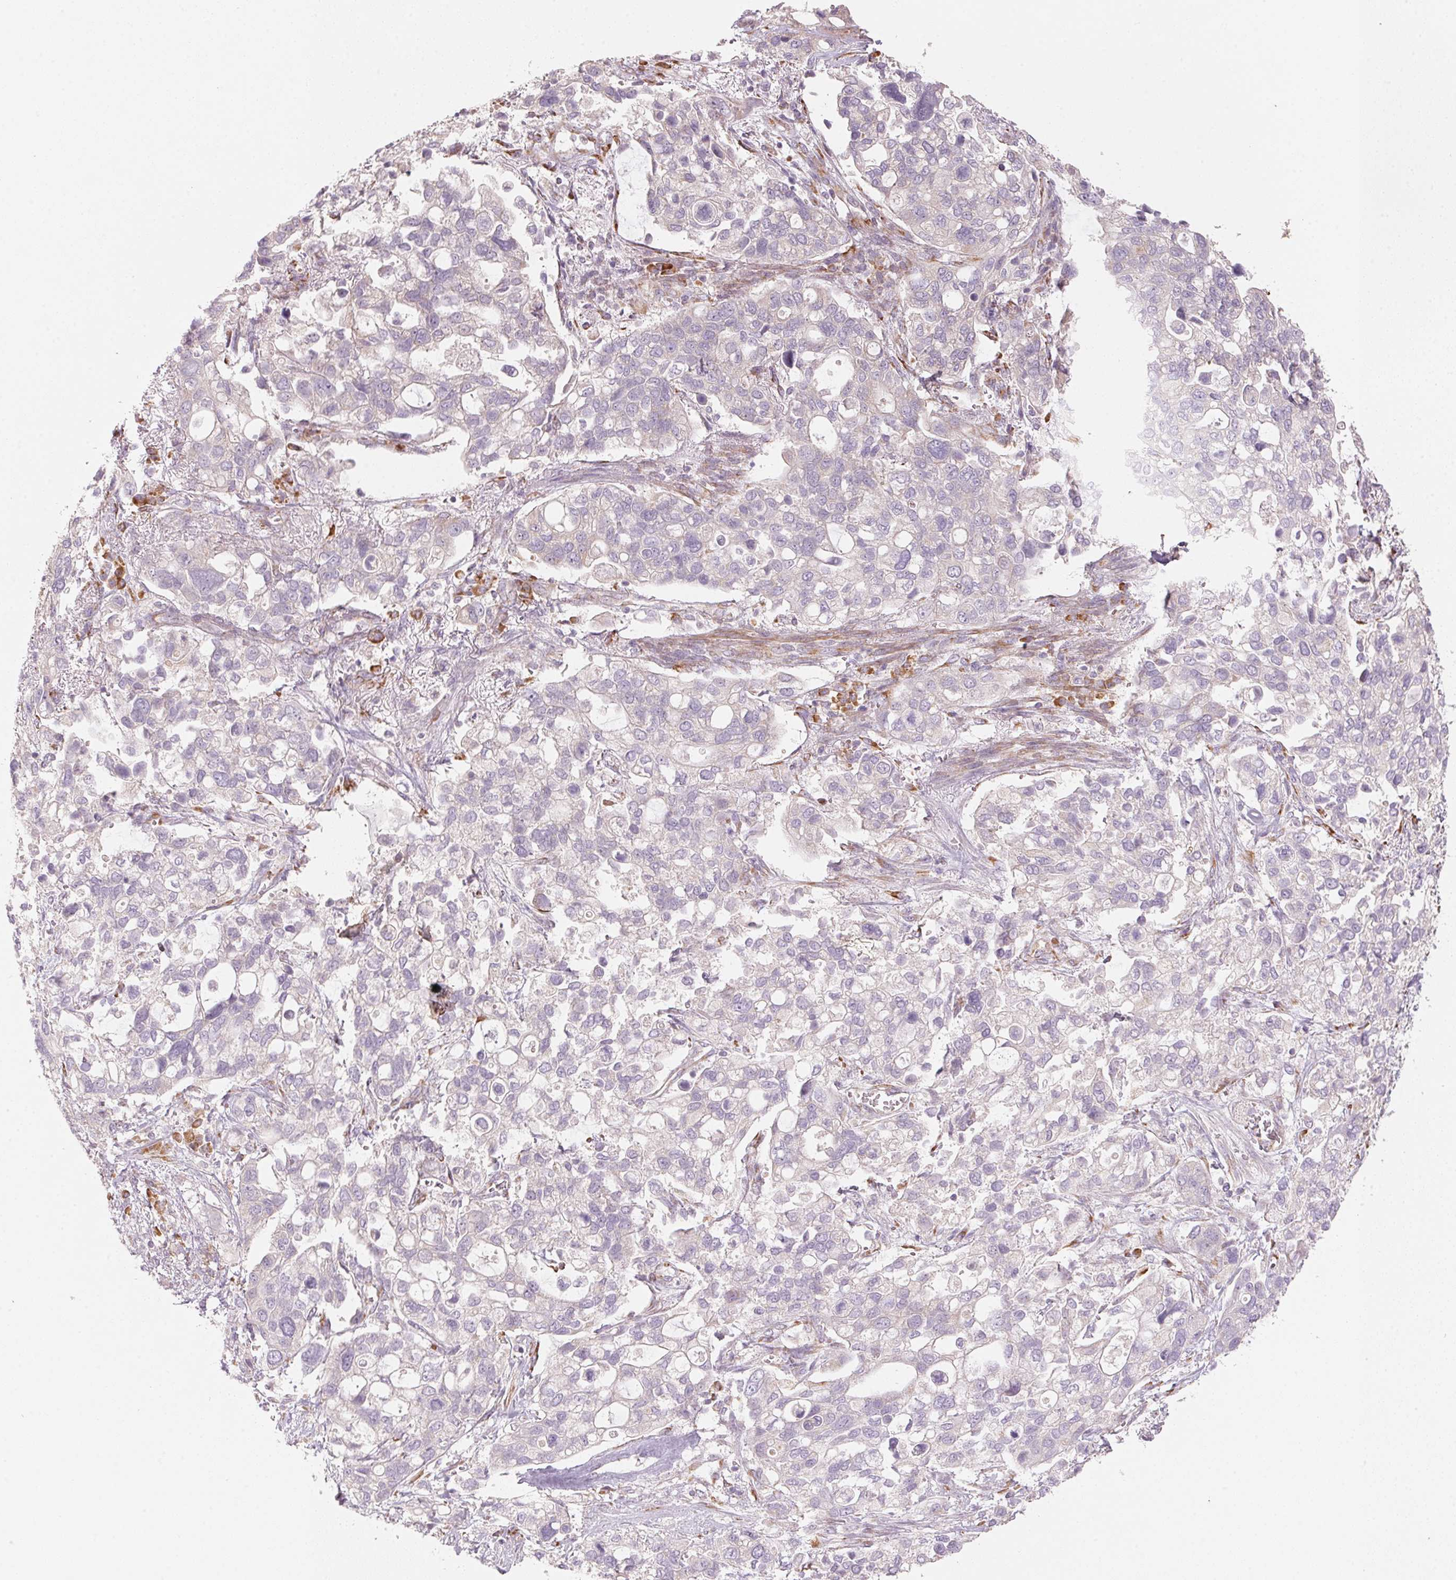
{"staining": {"intensity": "negative", "quantity": "none", "location": "none"}, "tissue": "stomach cancer", "cell_type": "Tumor cells", "image_type": "cancer", "snomed": [{"axis": "morphology", "description": "Adenocarcinoma, NOS"}, {"axis": "topography", "description": "Stomach, upper"}], "caption": "This is an IHC image of stomach adenocarcinoma. There is no positivity in tumor cells.", "gene": "BLOC1S2", "patient": {"sex": "female", "age": 81}}